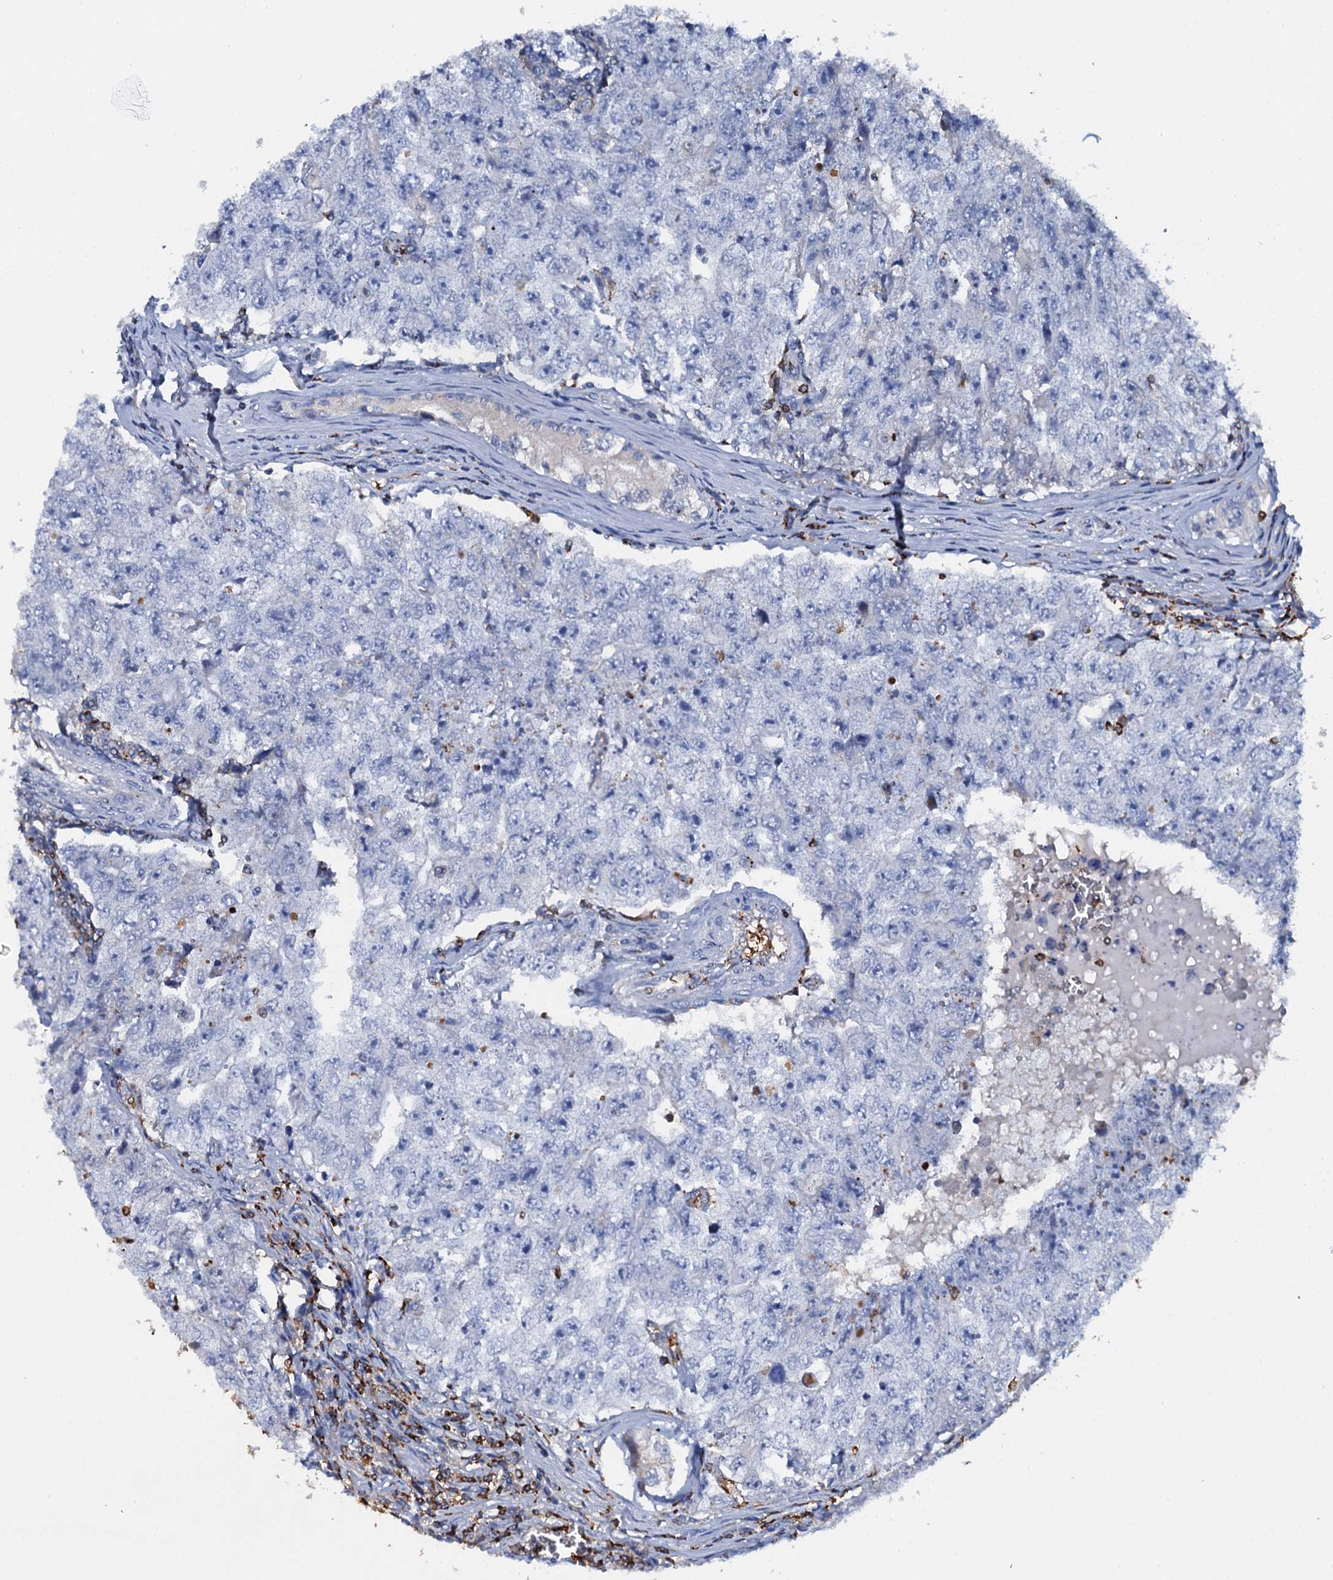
{"staining": {"intensity": "negative", "quantity": "none", "location": "none"}, "tissue": "testis cancer", "cell_type": "Tumor cells", "image_type": "cancer", "snomed": [{"axis": "morphology", "description": "Carcinoma, Embryonal, NOS"}, {"axis": "topography", "description": "Testis"}], "caption": "IHC micrograph of neoplastic tissue: embryonal carcinoma (testis) stained with DAB displays no significant protein positivity in tumor cells.", "gene": "MS4A4E", "patient": {"sex": "male", "age": 17}}